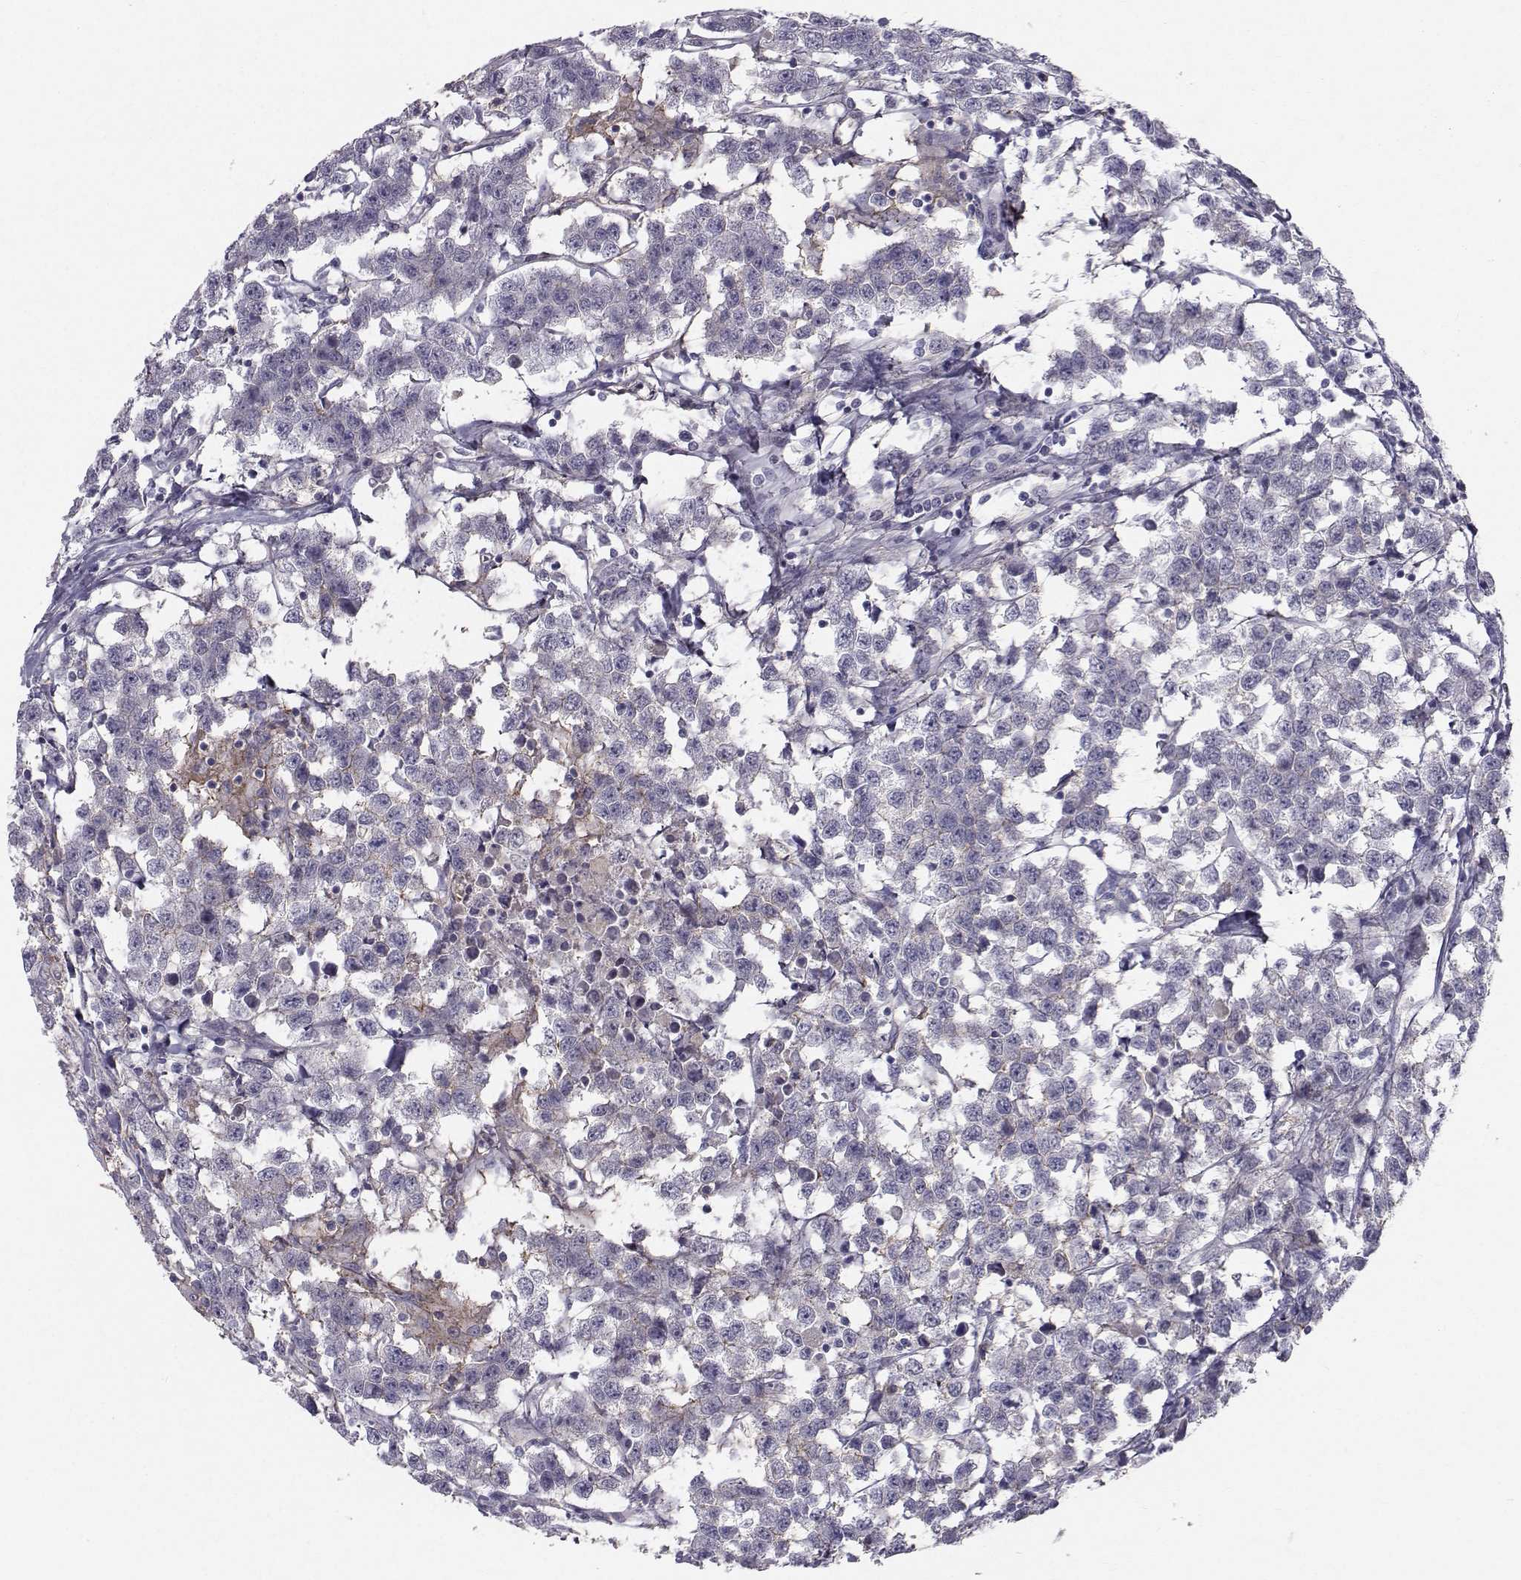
{"staining": {"intensity": "weak", "quantity": "<25%", "location": "cytoplasmic/membranous"}, "tissue": "testis cancer", "cell_type": "Tumor cells", "image_type": "cancer", "snomed": [{"axis": "morphology", "description": "Seminoma, NOS"}, {"axis": "topography", "description": "Testis"}], "caption": "The histopathology image displays no staining of tumor cells in testis seminoma. The staining is performed using DAB brown chromogen with nuclei counter-stained in using hematoxylin.", "gene": "SPDYE4", "patient": {"sex": "male", "age": 59}}